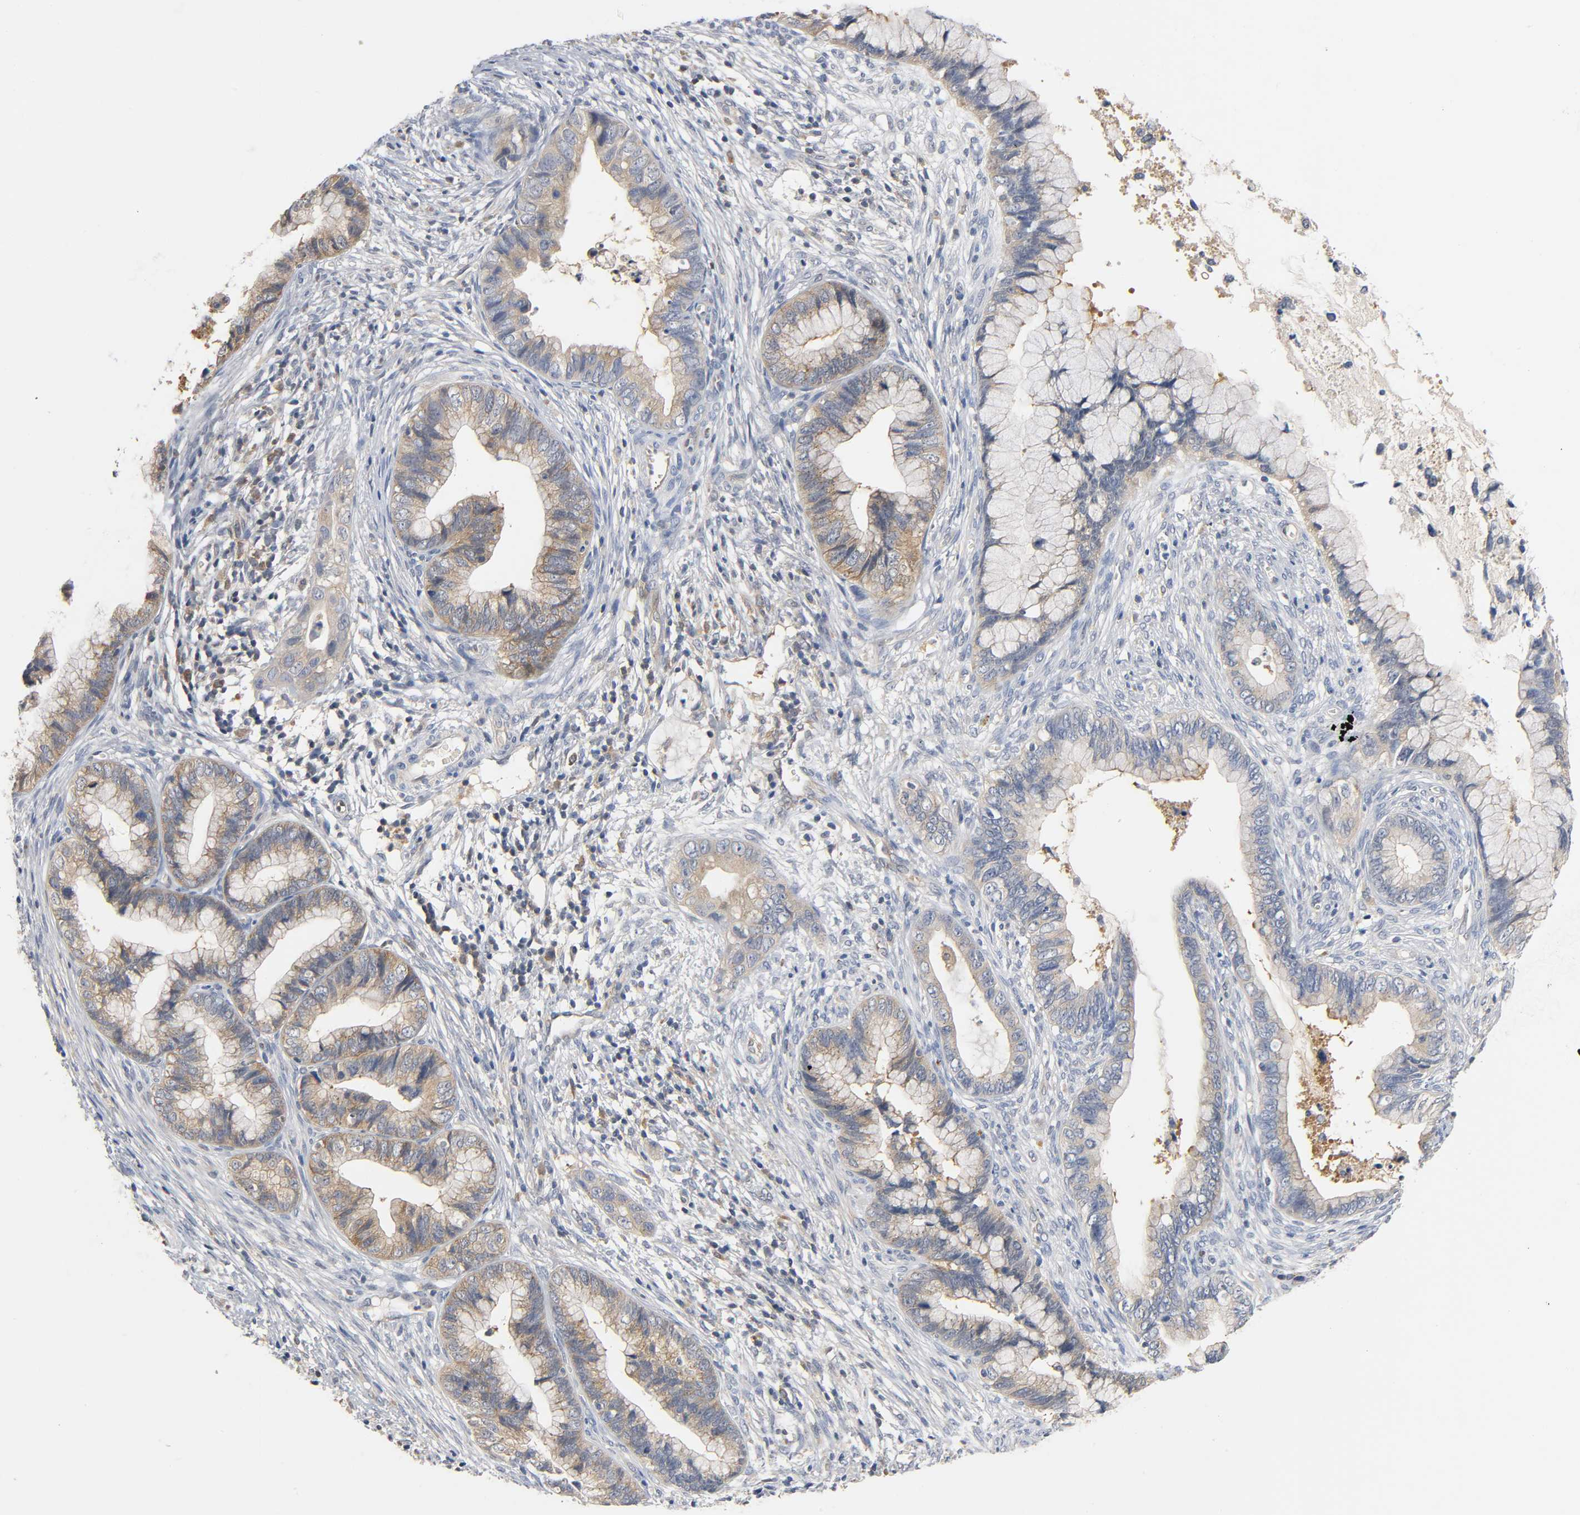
{"staining": {"intensity": "weak", "quantity": ">75%", "location": "cytoplasmic/membranous"}, "tissue": "cervical cancer", "cell_type": "Tumor cells", "image_type": "cancer", "snomed": [{"axis": "morphology", "description": "Adenocarcinoma, NOS"}, {"axis": "topography", "description": "Cervix"}], "caption": "Human adenocarcinoma (cervical) stained with a brown dye reveals weak cytoplasmic/membranous positive staining in about >75% of tumor cells.", "gene": "FYN", "patient": {"sex": "female", "age": 44}}